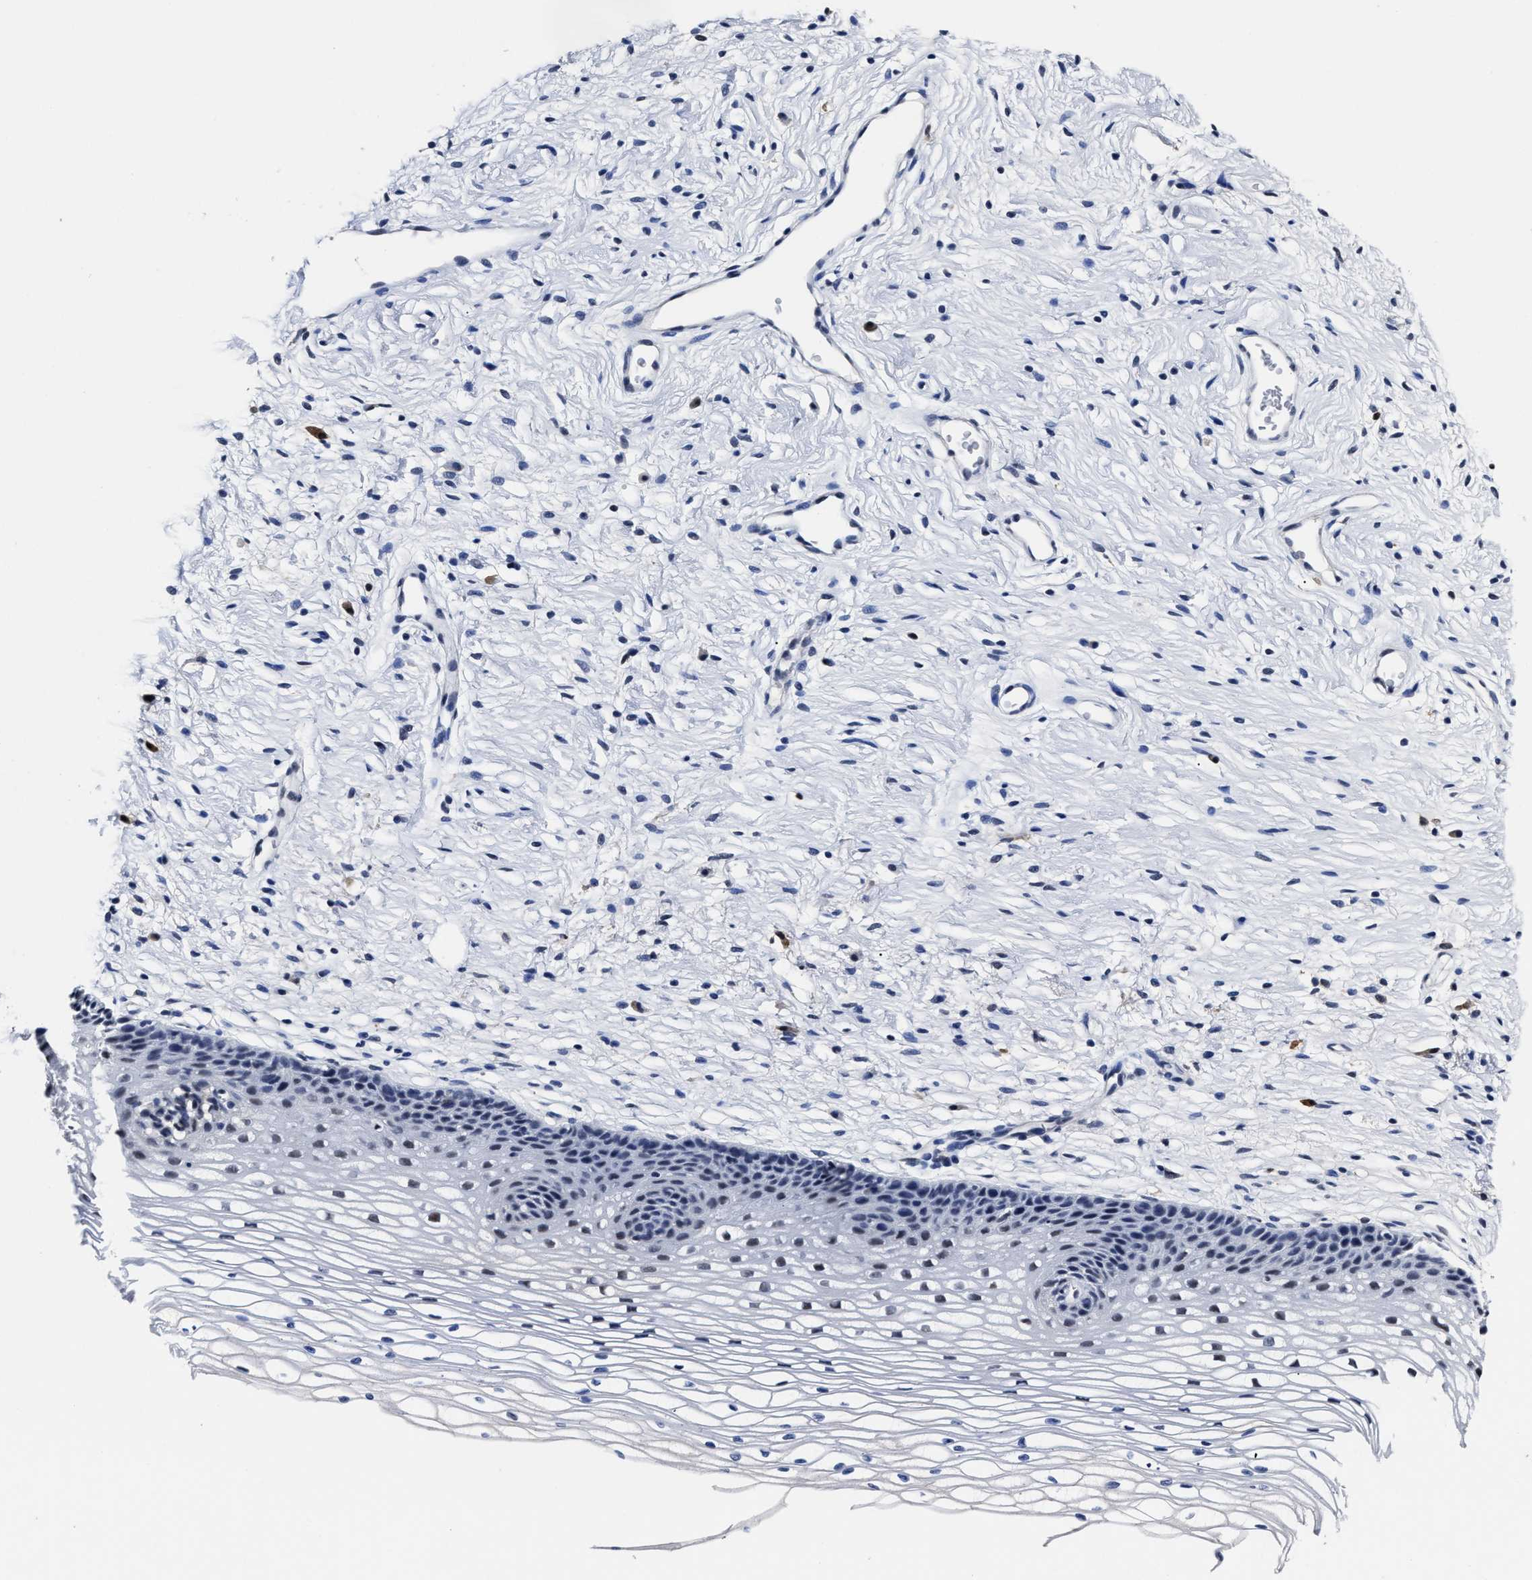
{"staining": {"intensity": "weak", "quantity": ">75%", "location": "cytoplasmic/membranous"}, "tissue": "cervix", "cell_type": "Glandular cells", "image_type": "normal", "snomed": [{"axis": "morphology", "description": "Normal tissue, NOS"}, {"axis": "topography", "description": "Cervix"}], "caption": "The immunohistochemical stain labels weak cytoplasmic/membranous expression in glandular cells of normal cervix. The staining was performed using DAB (3,3'-diaminobenzidine) to visualize the protein expression in brown, while the nuclei were stained in blue with hematoxylin (Magnification: 20x).", "gene": "PRPF4B", "patient": {"sex": "female", "age": 77}}